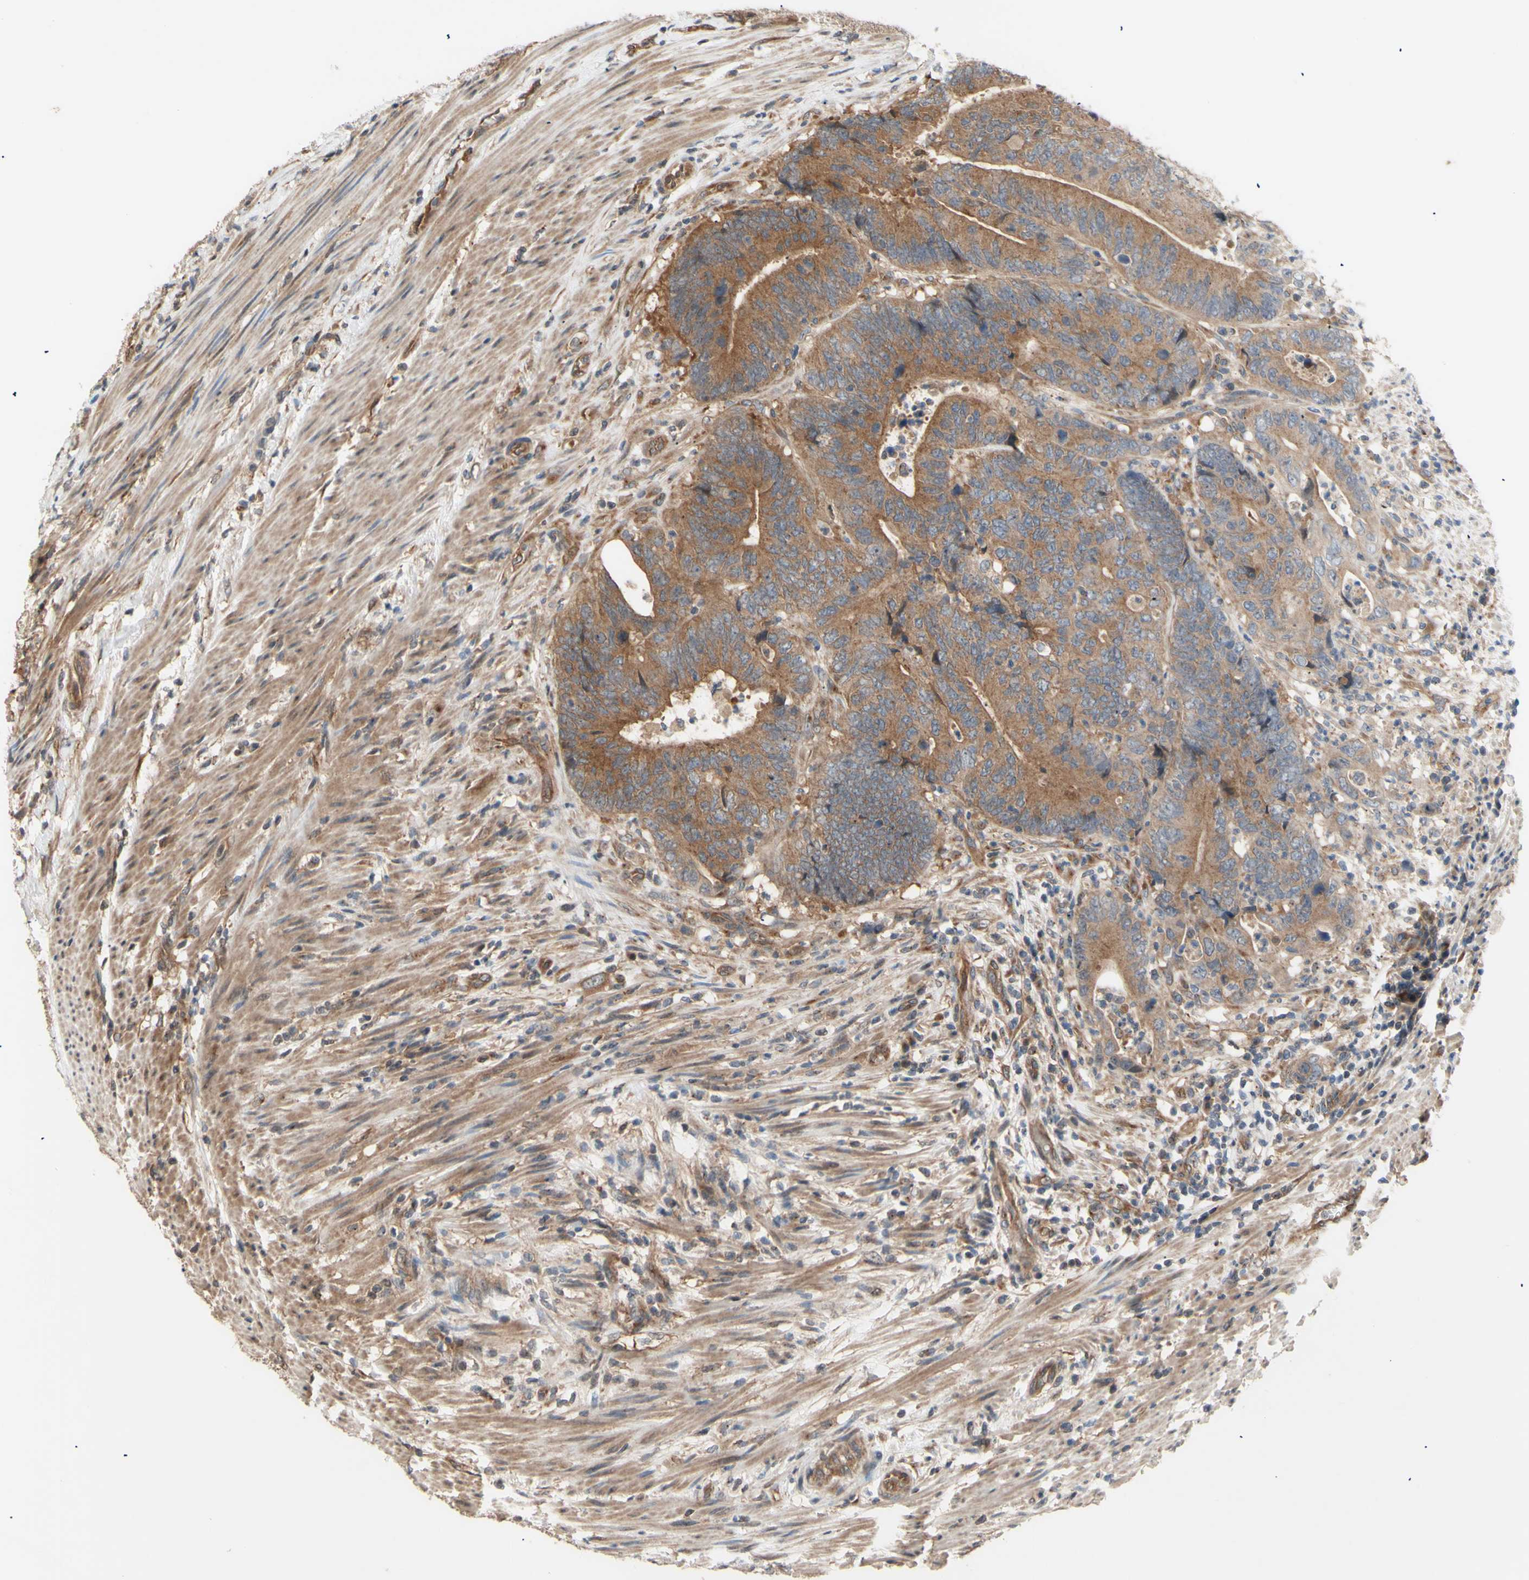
{"staining": {"intensity": "moderate", "quantity": ">75%", "location": "cytoplasmic/membranous"}, "tissue": "colorectal cancer", "cell_type": "Tumor cells", "image_type": "cancer", "snomed": [{"axis": "morphology", "description": "Normal tissue, NOS"}, {"axis": "morphology", "description": "Adenocarcinoma, NOS"}, {"axis": "topography", "description": "Colon"}], "caption": "Colorectal cancer (adenocarcinoma) stained with a brown dye exhibits moderate cytoplasmic/membranous positive expression in about >75% of tumor cells.", "gene": "DYNLRB1", "patient": {"sex": "male", "age": 56}}